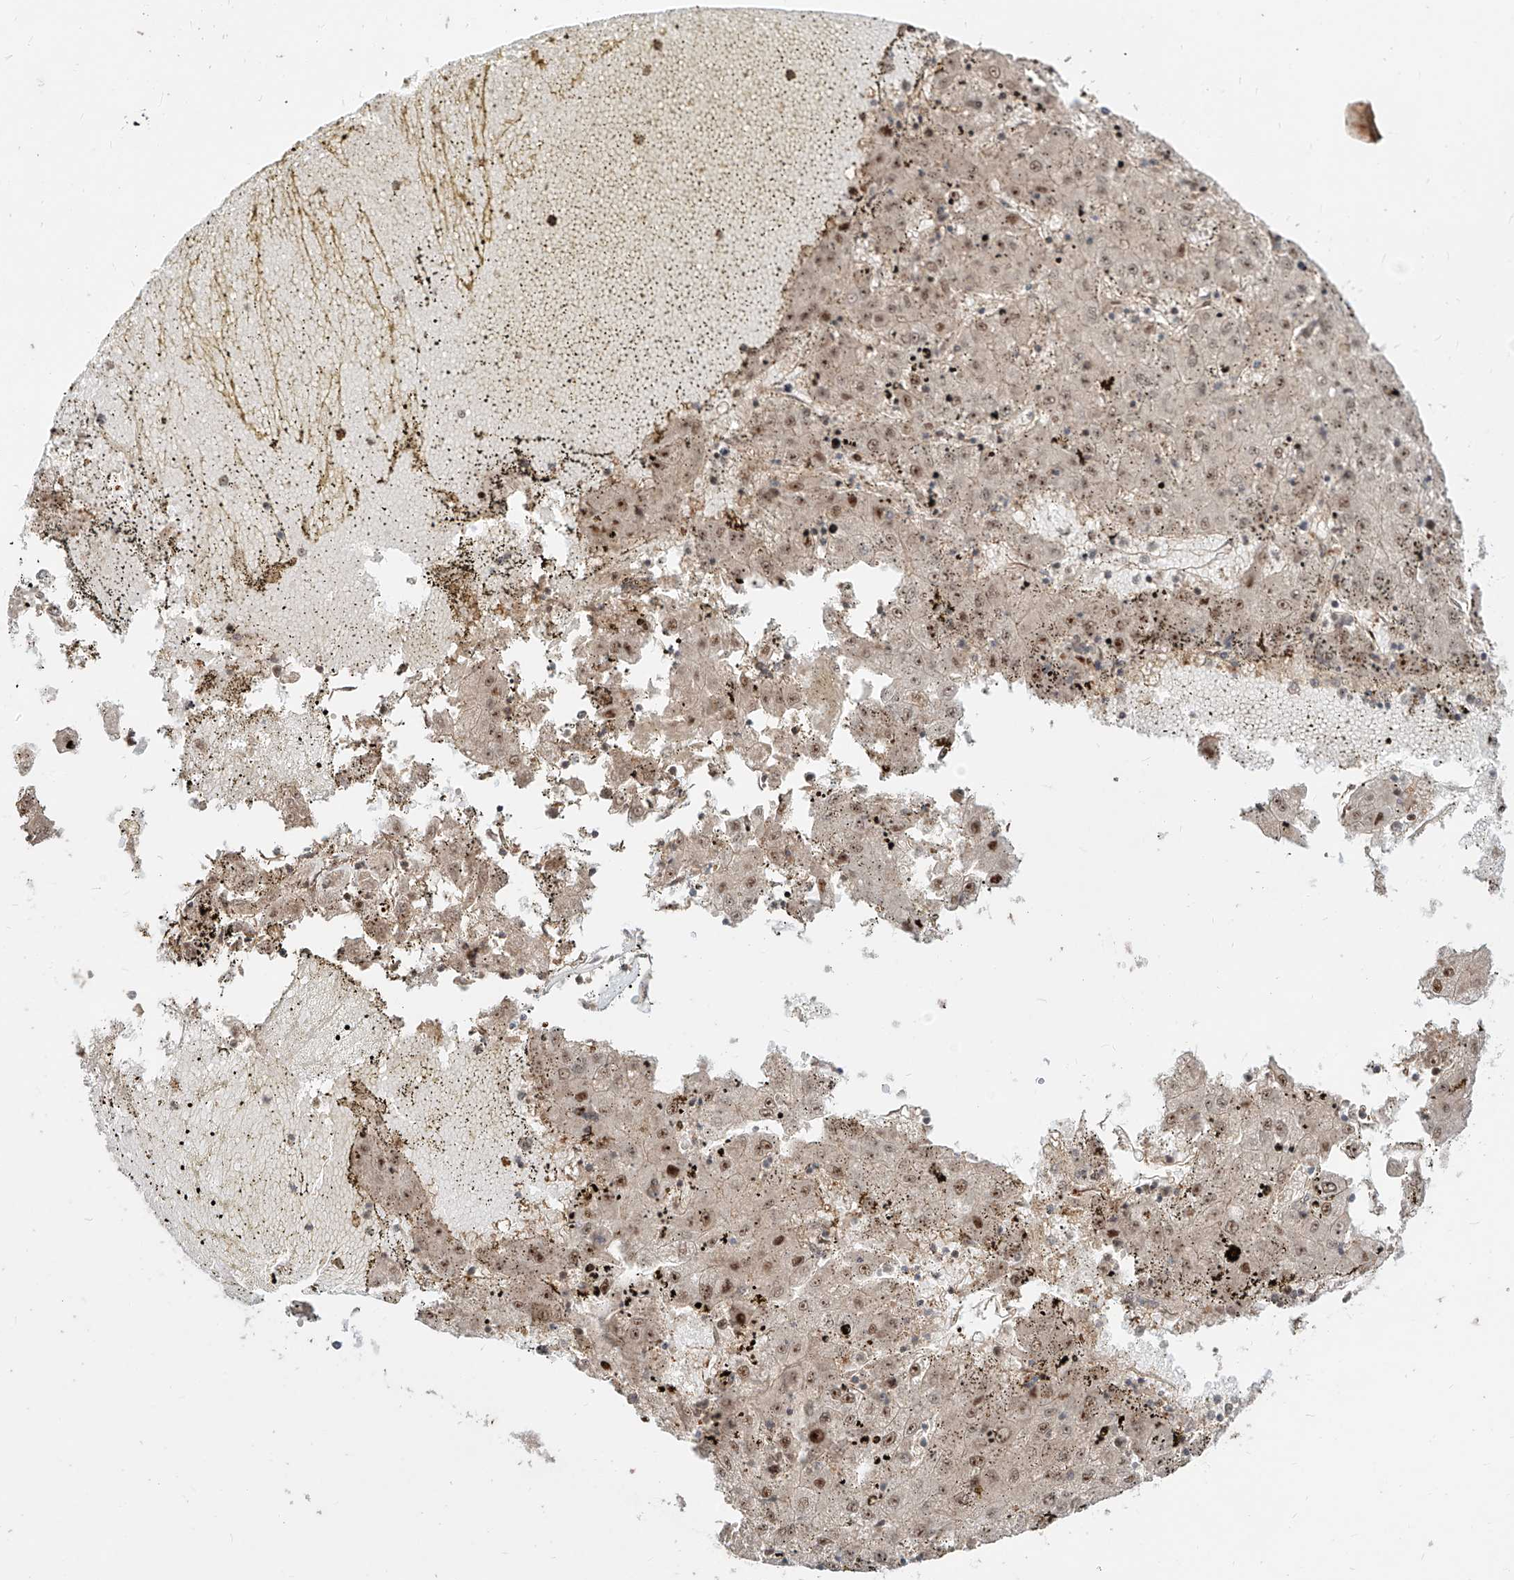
{"staining": {"intensity": "moderate", "quantity": ">75%", "location": "nuclear"}, "tissue": "liver cancer", "cell_type": "Tumor cells", "image_type": "cancer", "snomed": [{"axis": "morphology", "description": "Carcinoma, Hepatocellular, NOS"}, {"axis": "topography", "description": "Liver"}], "caption": "Brown immunohistochemical staining in human hepatocellular carcinoma (liver) shows moderate nuclear expression in about >75% of tumor cells.", "gene": "ZNF710", "patient": {"sex": "male", "age": 72}}